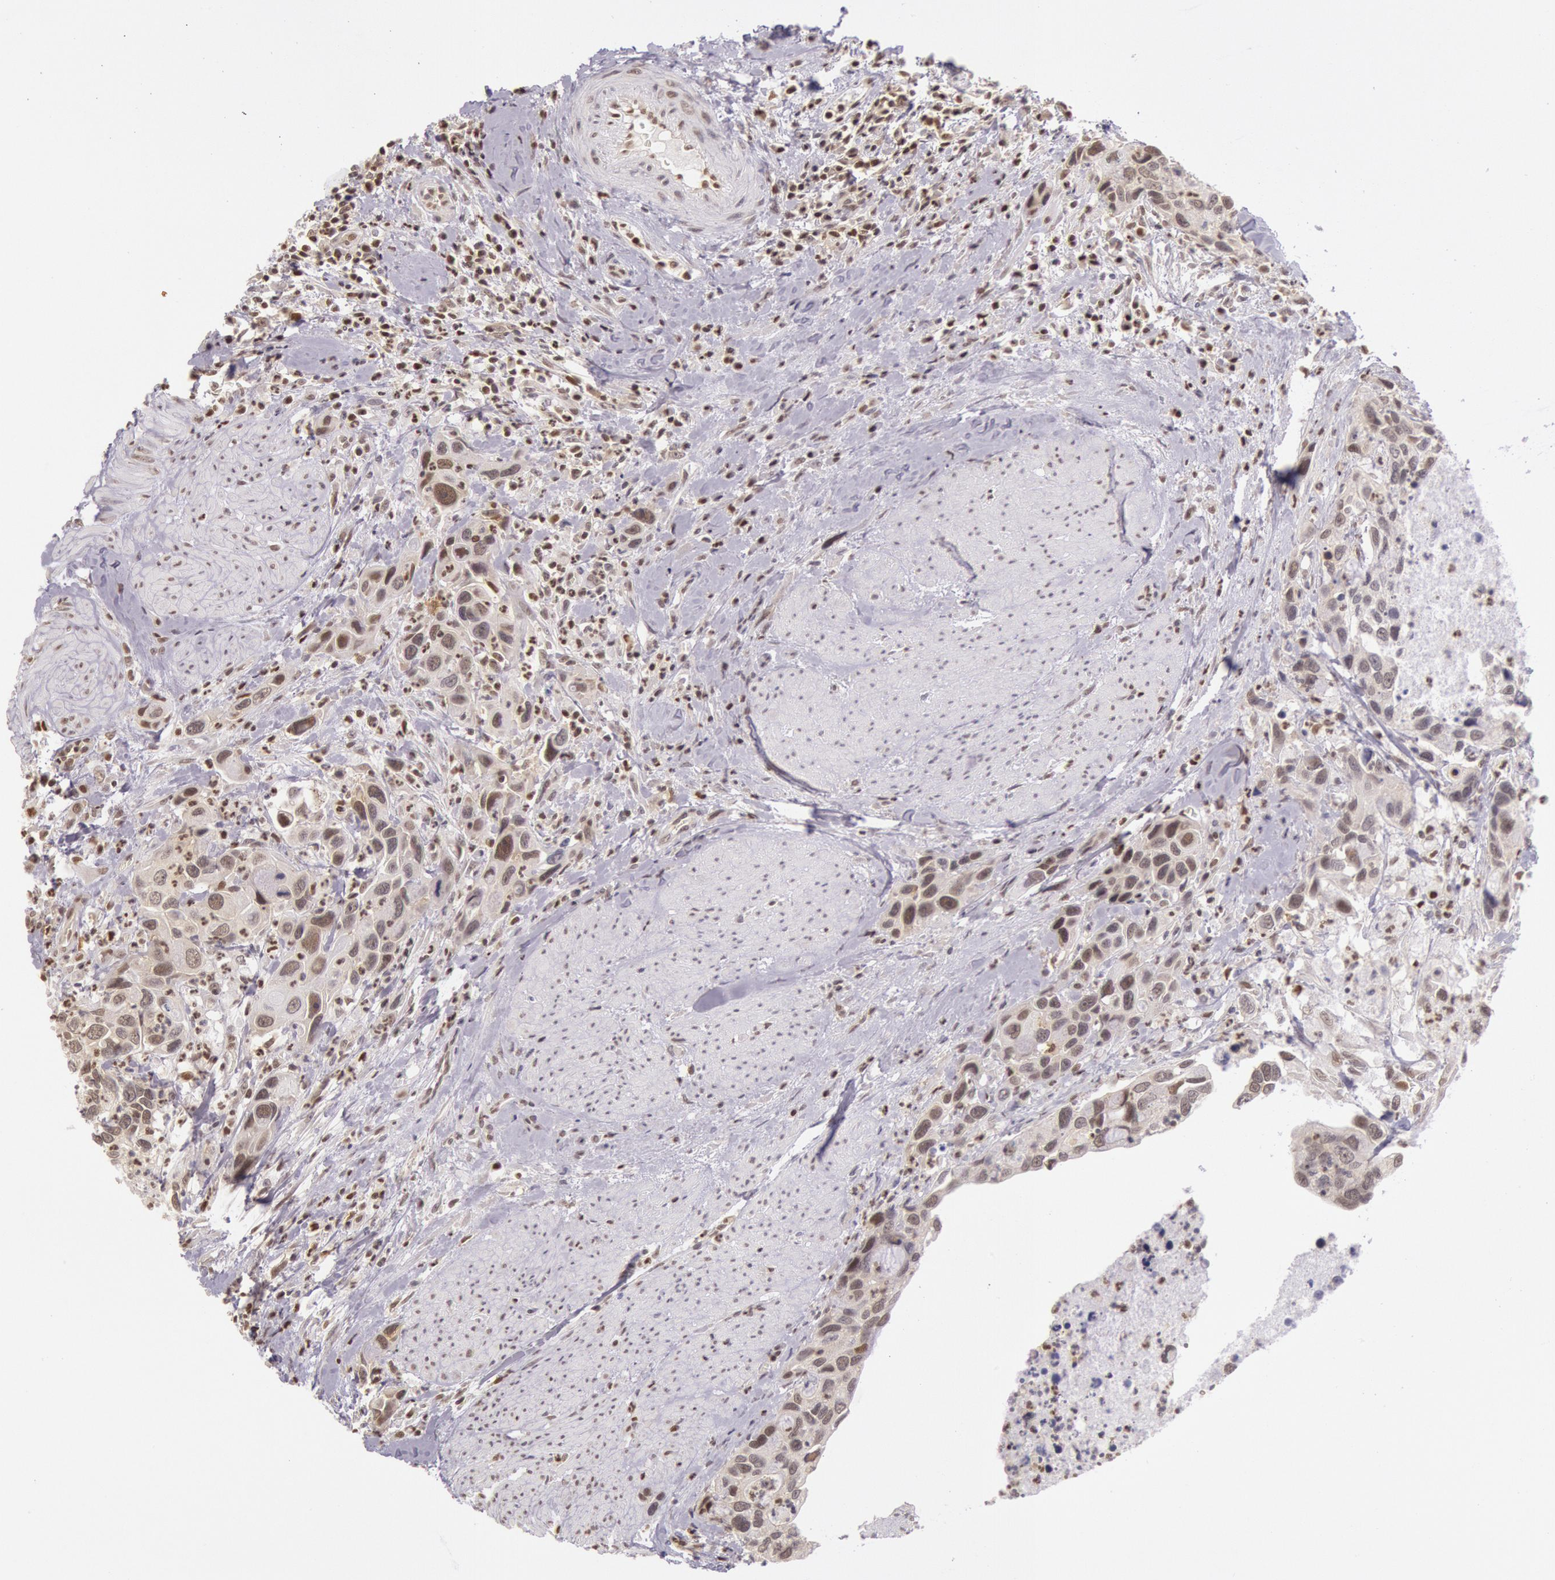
{"staining": {"intensity": "moderate", "quantity": ">75%", "location": "nuclear"}, "tissue": "urothelial cancer", "cell_type": "Tumor cells", "image_type": "cancer", "snomed": [{"axis": "morphology", "description": "Urothelial carcinoma, High grade"}, {"axis": "topography", "description": "Urinary bladder"}], "caption": "Moderate nuclear positivity is seen in about >75% of tumor cells in high-grade urothelial carcinoma.", "gene": "ESS2", "patient": {"sex": "male", "age": 66}}